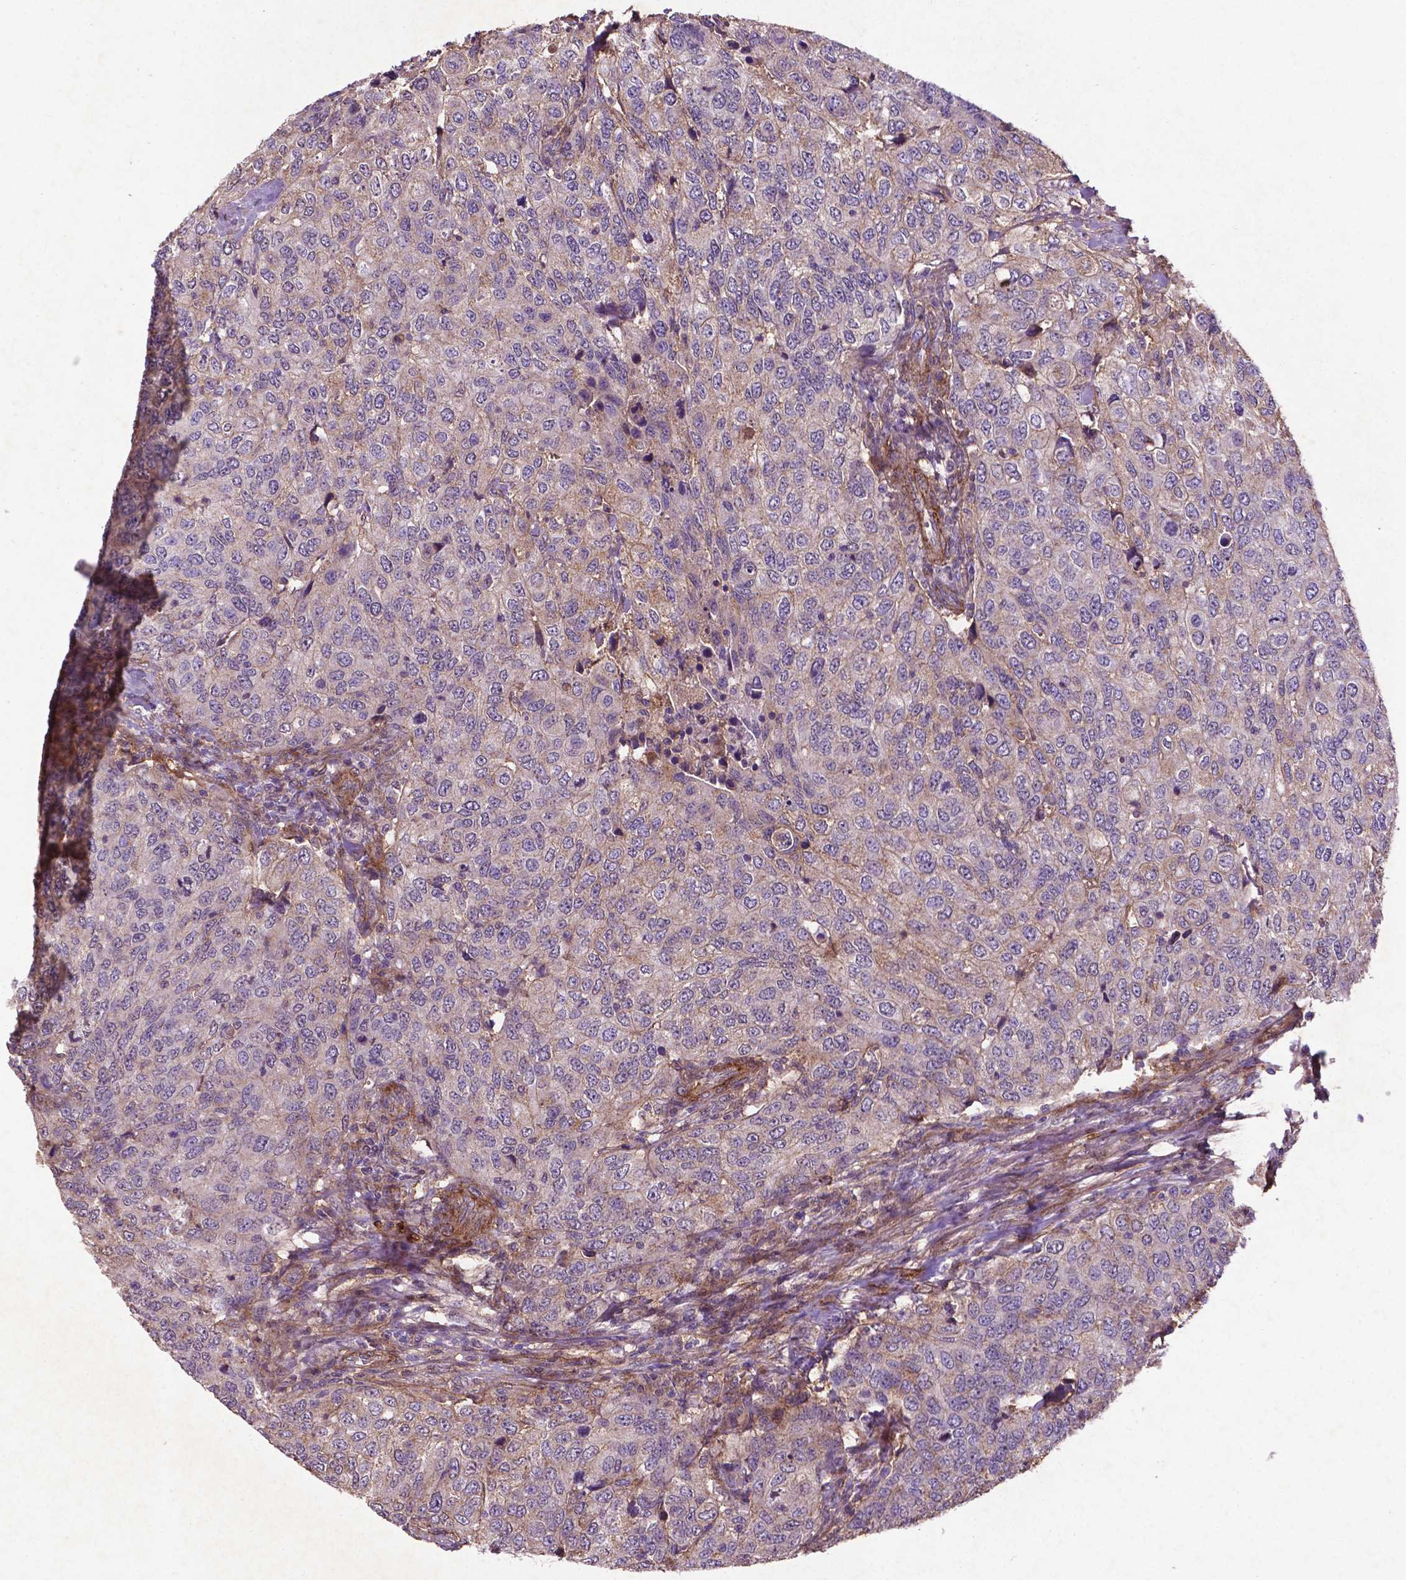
{"staining": {"intensity": "weak", "quantity": "<25%", "location": "cytoplasmic/membranous"}, "tissue": "urothelial cancer", "cell_type": "Tumor cells", "image_type": "cancer", "snomed": [{"axis": "morphology", "description": "Urothelial carcinoma, High grade"}, {"axis": "topography", "description": "Urinary bladder"}], "caption": "Immunohistochemical staining of human high-grade urothelial carcinoma demonstrates no significant positivity in tumor cells.", "gene": "RRAS", "patient": {"sex": "female", "age": 78}}